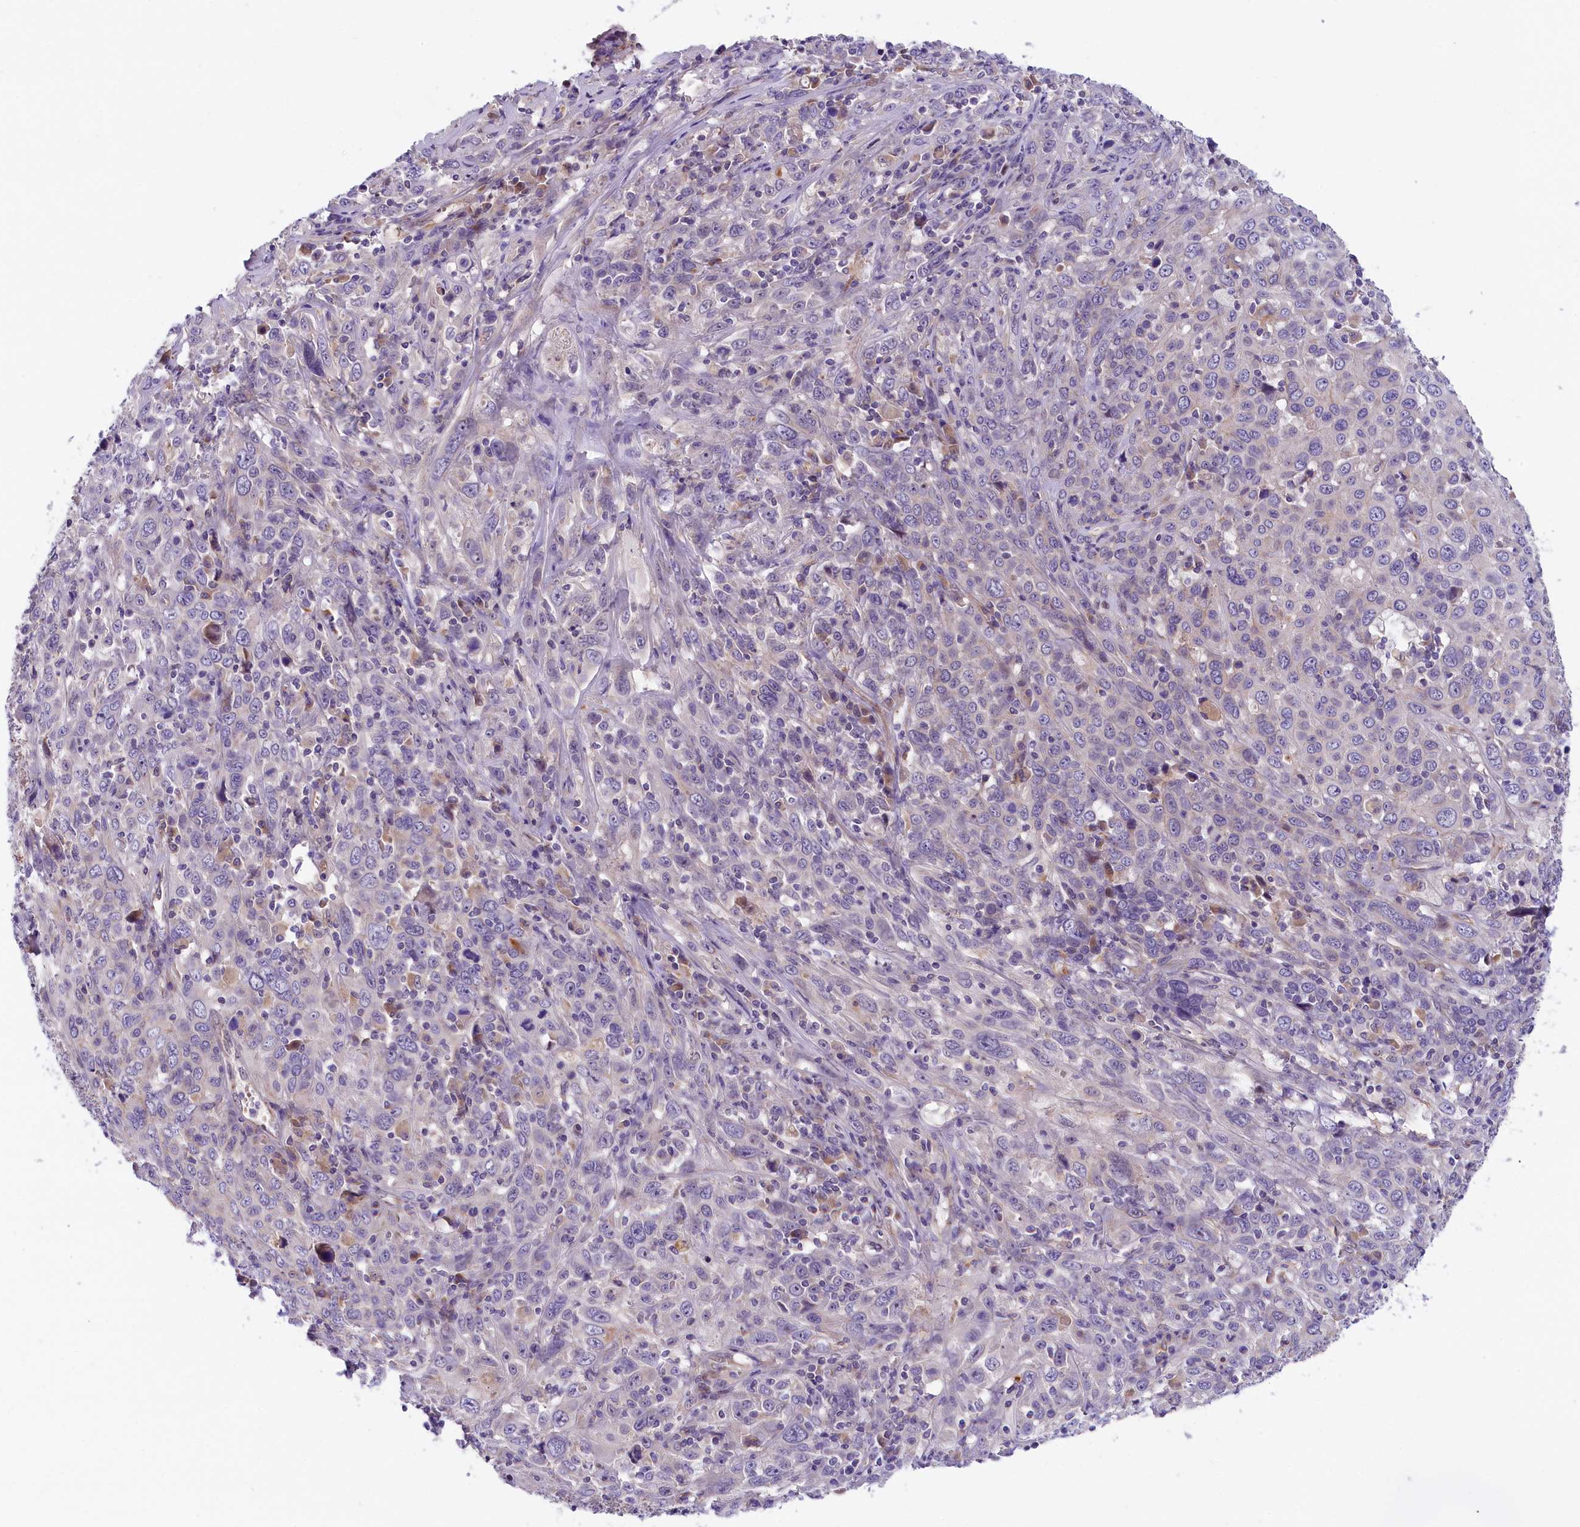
{"staining": {"intensity": "negative", "quantity": "none", "location": "none"}, "tissue": "cervical cancer", "cell_type": "Tumor cells", "image_type": "cancer", "snomed": [{"axis": "morphology", "description": "Squamous cell carcinoma, NOS"}, {"axis": "topography", "description": "Cervix"}], "caption": "Immunohistochemistry of cervical squamous cell carcinoma shows no staining in tumor cells.", "gene": "CCDC32", "patient": {"sex": "female", "age": 46}}